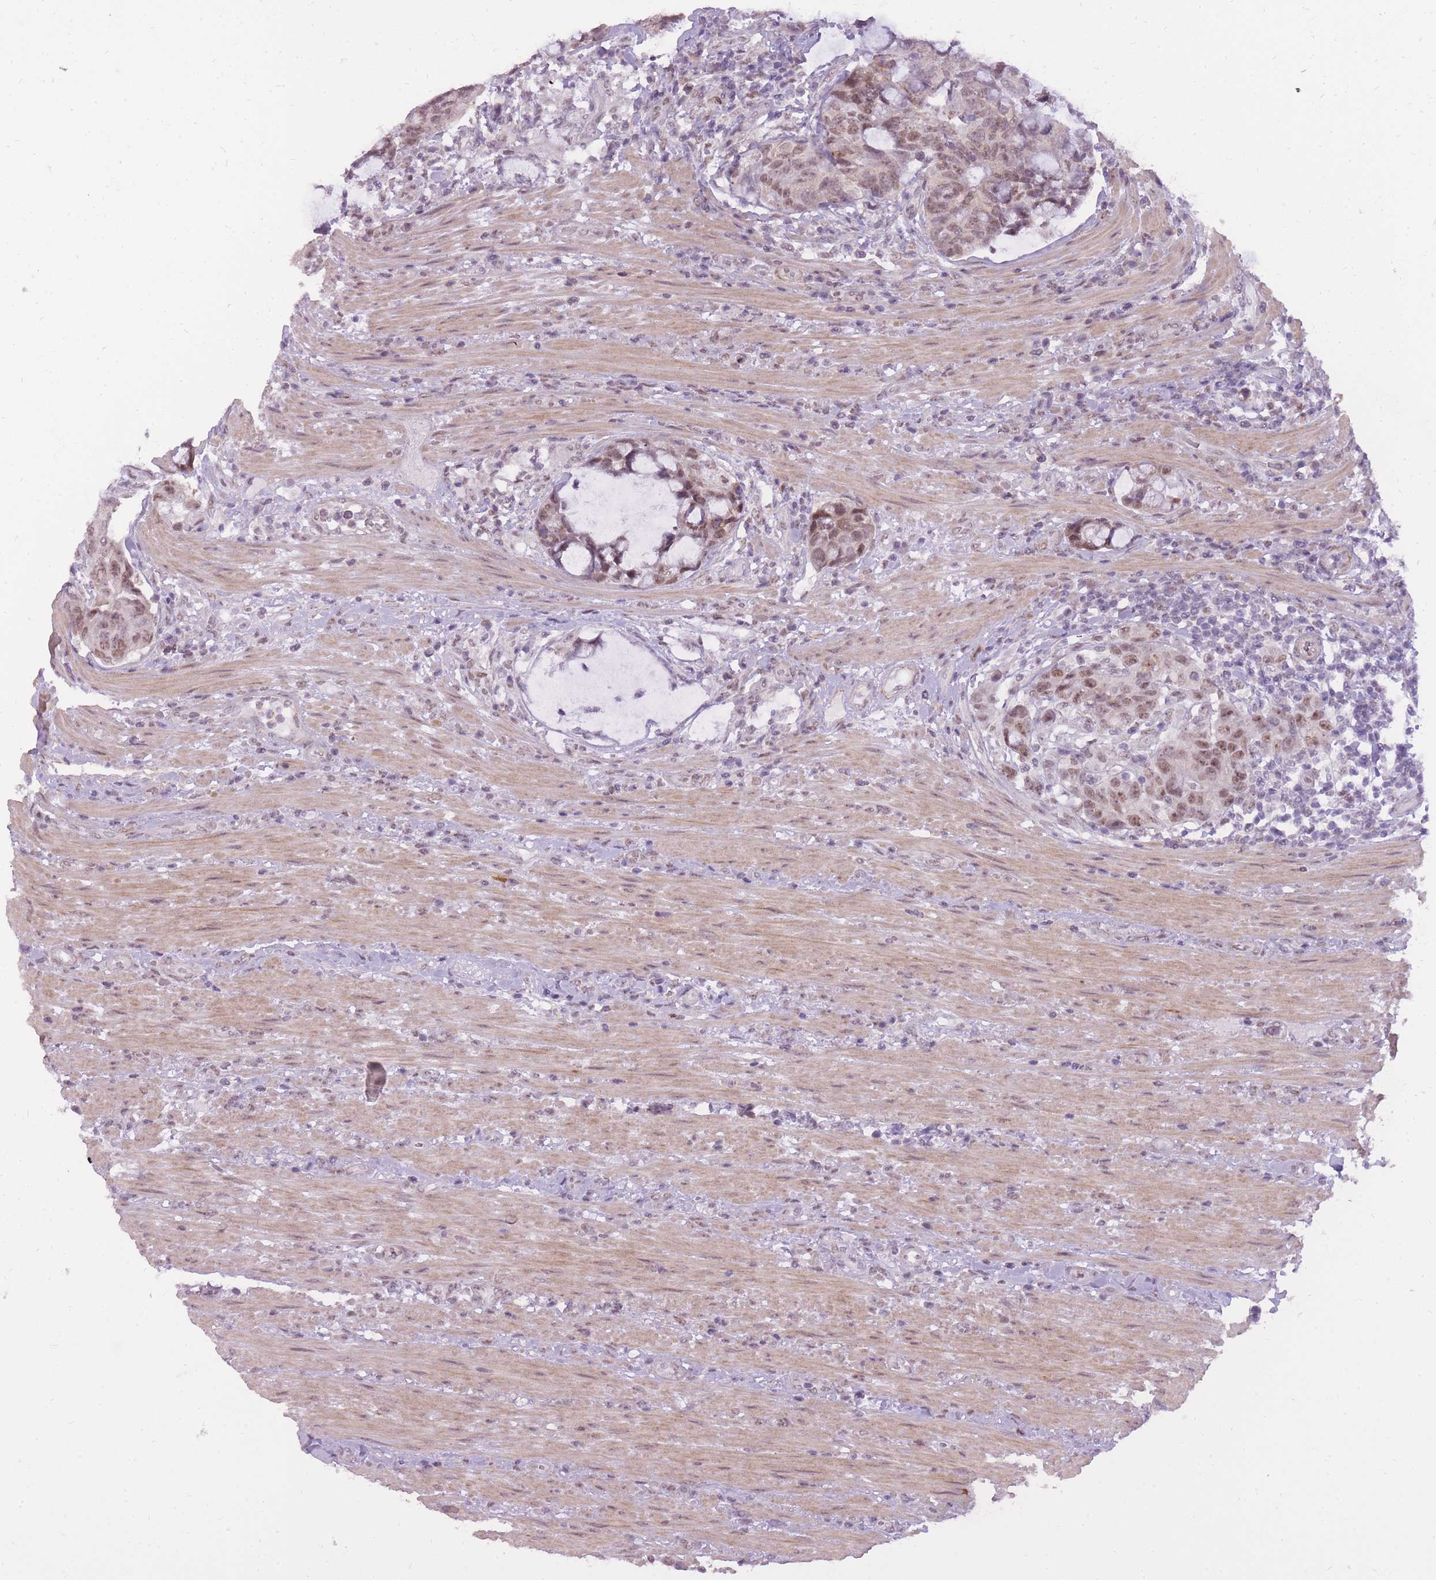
{"staining": {"intensity": "moderate", "quantity": ">75%", "location": "nuclear"}, "tissue": "colorectal cancer", "cell_type": "Tumor cells", "image_type": "cancer", "snomed": [{"axis": "morphology", "description": "Adenocarcinoma, NOS"}, {"axis": "topography", "description": "Colon"}], "caption": "Brown immunohistochemical staining in human colorectal cancer reveals moderate nuclear positivity in about >75% of tumor cells.", "gene": "TIGD1", "patient": {"sex": "female", "age": 82}}